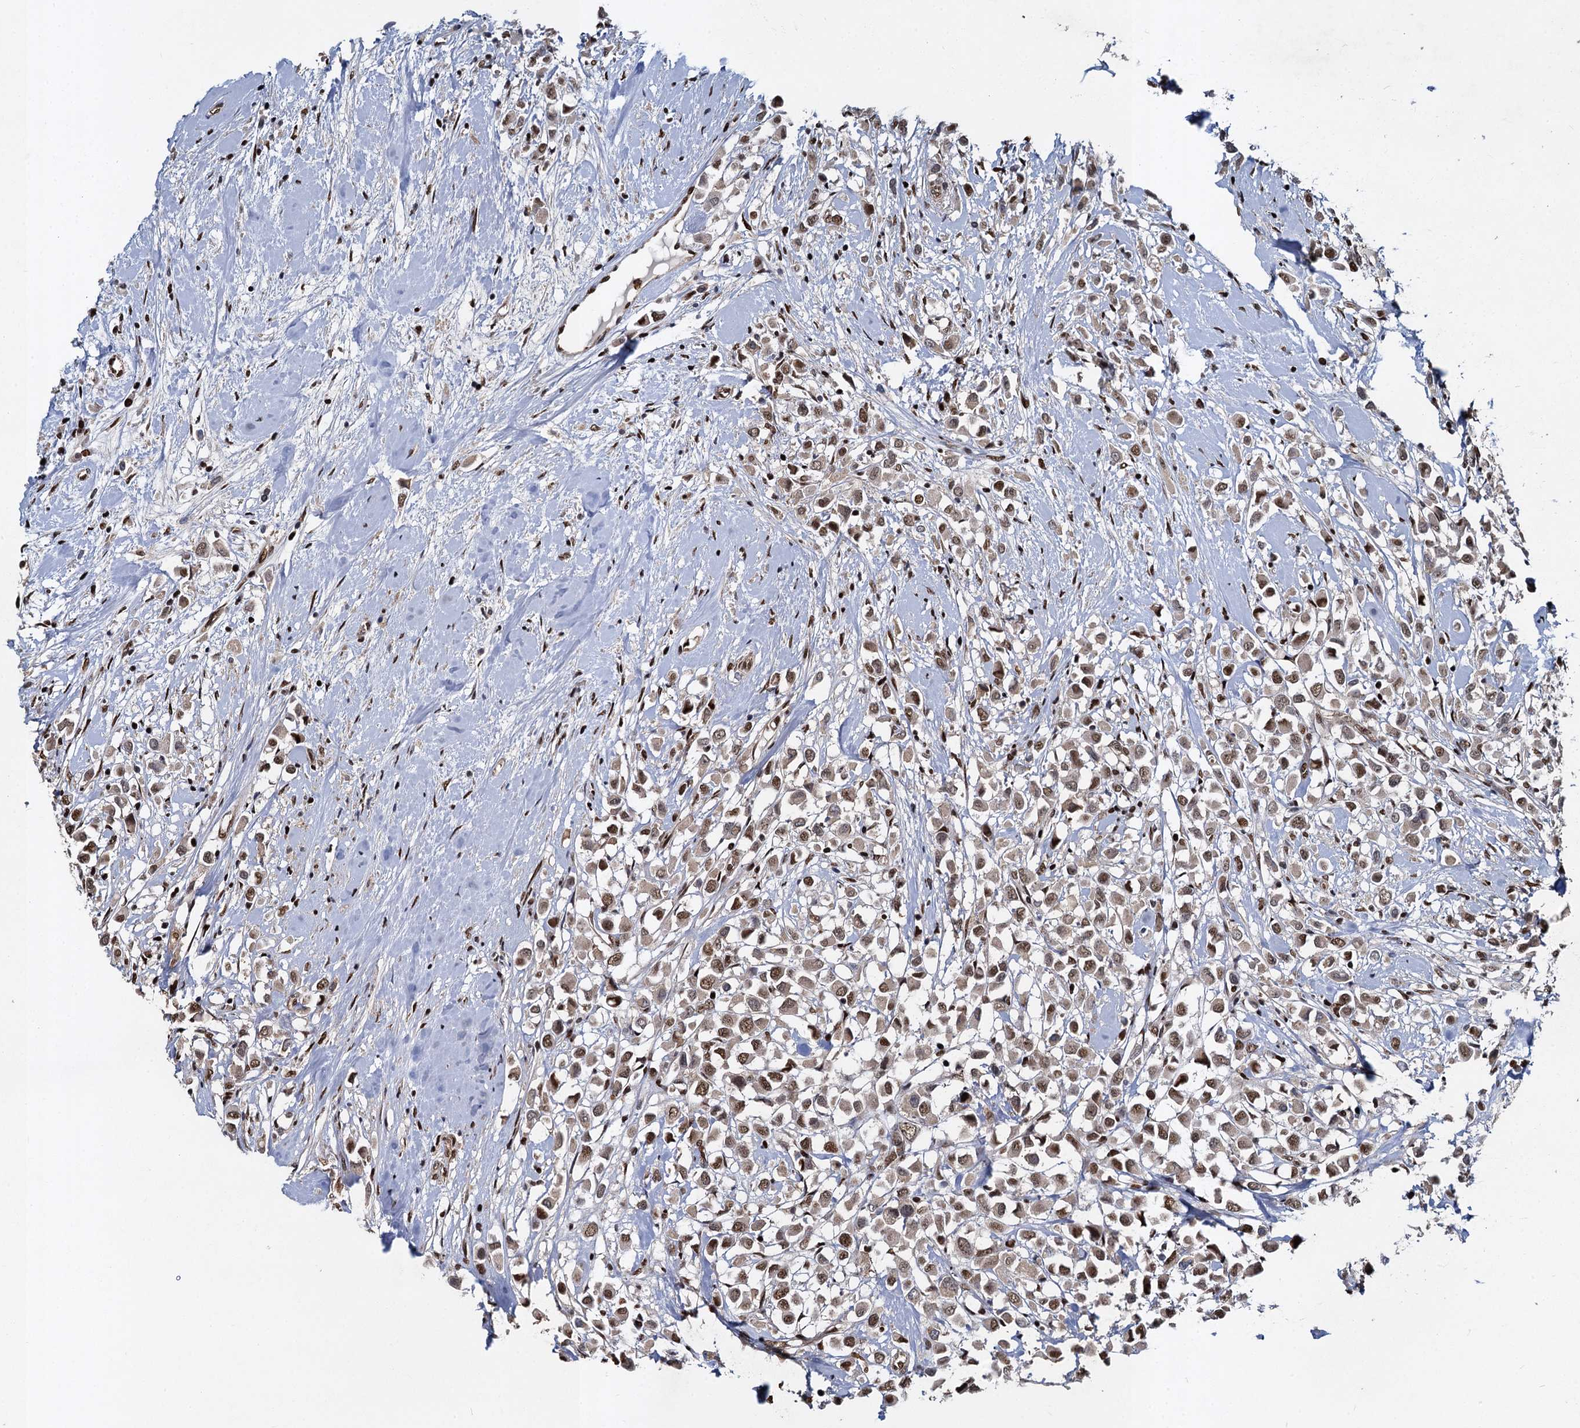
{"staining": {"intensity": "moderate", "quantity": ">75%", "location": "nuclear"}, "tissue": "breast cancer", "cell_type": "Tumor cells", "image_type": "cancer", "snomed": [{"axis": "morphology", "description": "Duct carcinoma"}, {"axis": "topography", "description": "Breast"}], "caption": "Breast invasive ductal carcinoma tissue demonstrates moderate nuclear expression in approximately >75% of tumor cells, visualized by immunohistochemistry.", "gene": "ANKRD49", "patient": {"sex": "female", "age": 87}}